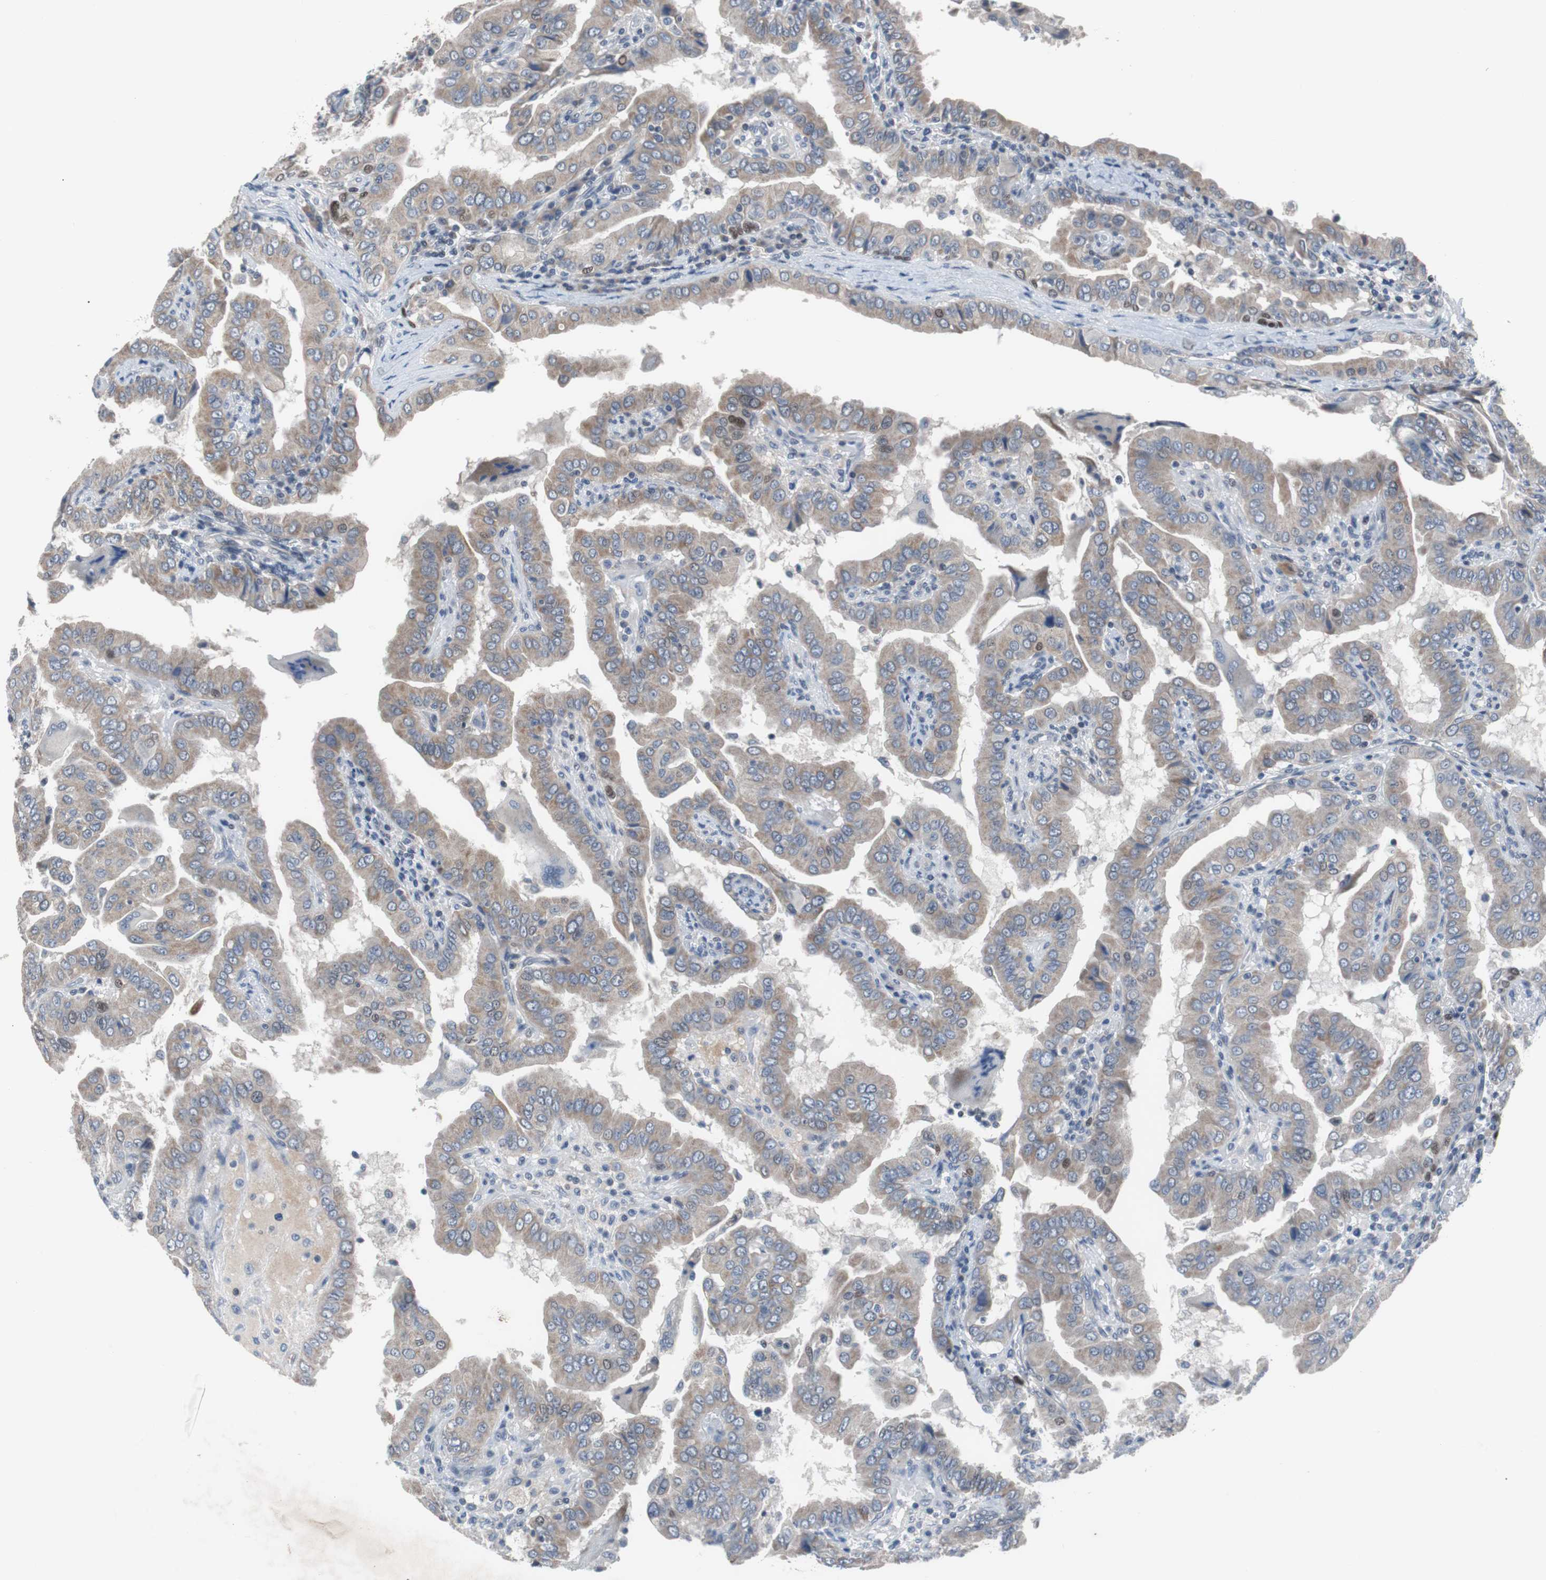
{"staining": {"intensity": "weak", "quantity": ">75%", "location": "cytoplasmic/membranous"}, "tissue": "thyroid cancer", "cell_type": "Tumor cells", "image_type": "cancer", "snomed": [{"axis": "morphology", "description": "Papillary adenocarcinoma, NOS"}, {"axis": "topography", "description": "Thyroid gland"}], "caption": "Protein expression analysis of thyroid cancer (papillary adenocarcinoma) exhibits weak cytoplasmic/membranous staining in about >75% of tumor cells.", "gene": "TP63", "patient": {"sex": "male", "age": 33}}